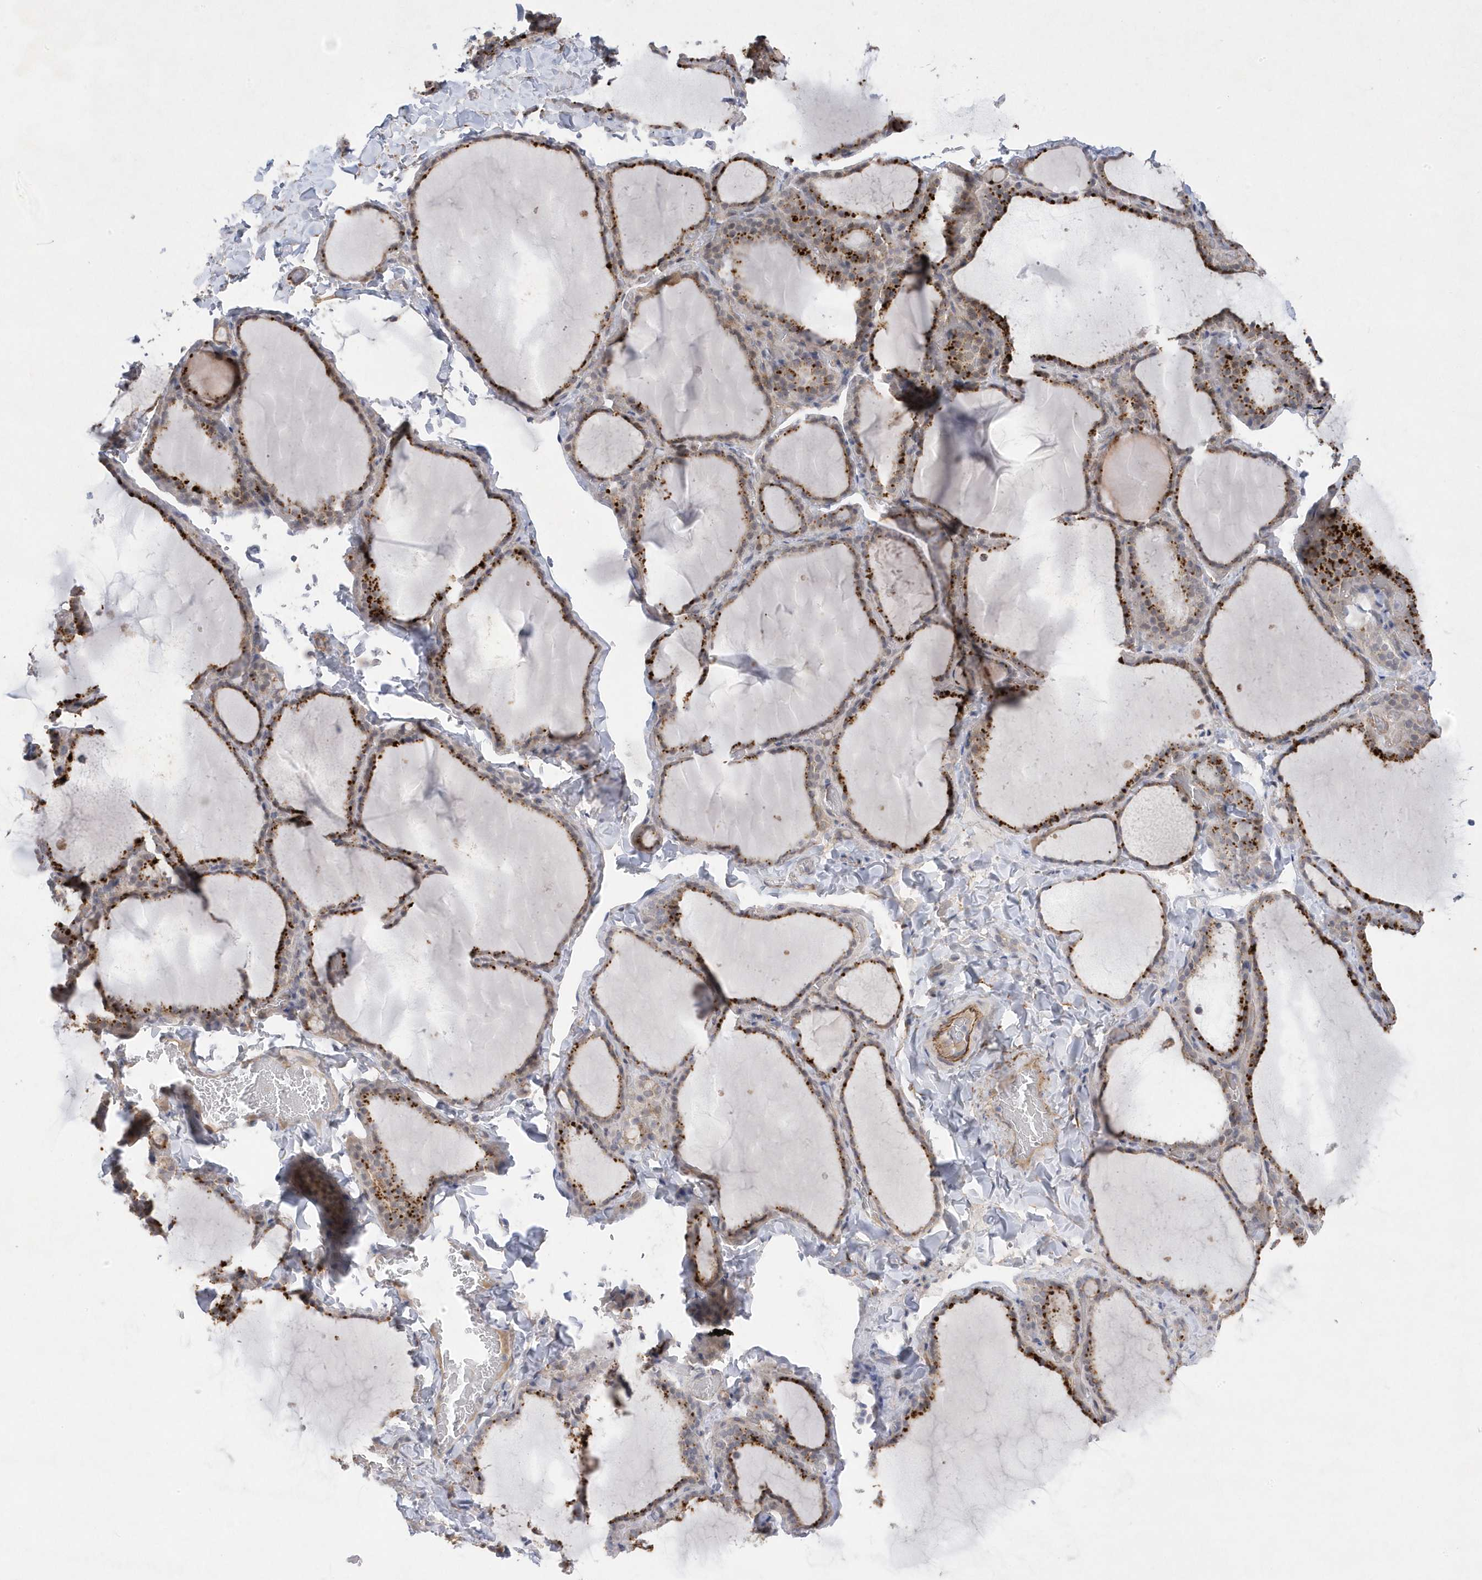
{"staining": {"intensity": "strong", "quantity": ">75%", "location": "cytoplasmic/membranous"}, "tissue": "thyroid gland", "cell_type": "Glandular cells", "image_type": "normal", "snomed": [{"axis": "morphology", "description": "Normal tissue, NOS"}, {"axis": "topography", "description": "Thyroid gland"}], "caption": "High-power microscopy captured an IHC micrograph of normal thyroid gland, revealing strong cytoplasmic/membranous expression in approximately >75% of glandular cells.", "gene": "ANAPC1", "patient": {"sex": "female", "age": 22}}